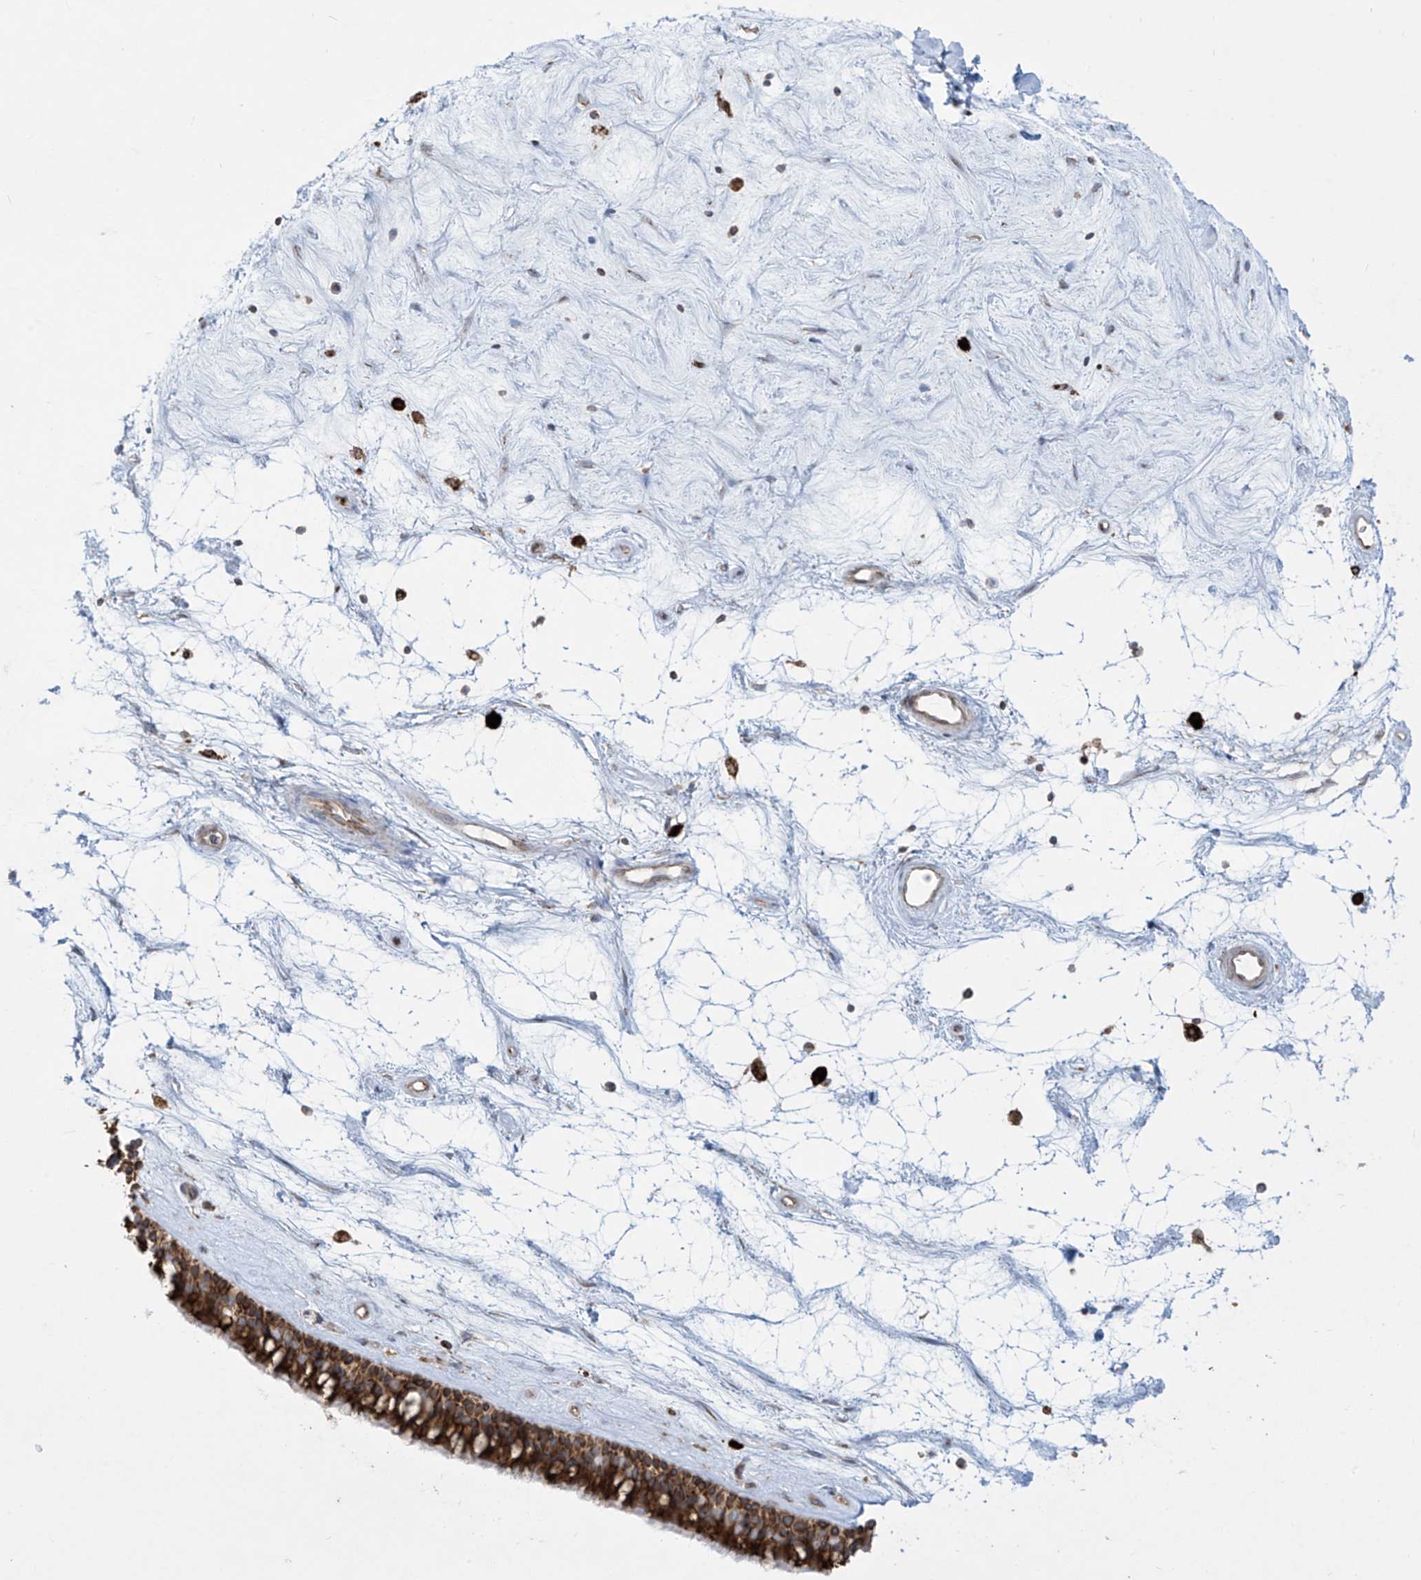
{"staining": {"intensity": "strong", "quantity": ">75%", "location": "cytoplasmic/membranous"}, "tissue": "nasopharynx", "cell_type": "Respiratory epithelial cells", "image_type": "normal", "snomed": [{"axis": "morphology", "description": "Normal tissue, NOS"}, {"axis": "topography", "description": "Nasopharynx"}], "caption": "Respiratory epithelial cells reveal high levels of strong cytoplasmic/membranous positivity in about >75% of cells in unremarkable human nasopharynx. (Brightfield microscopy of DAB IHC at high magnification).", "gene": "MX1", "patient": {"sex": "male", "age": 64}}